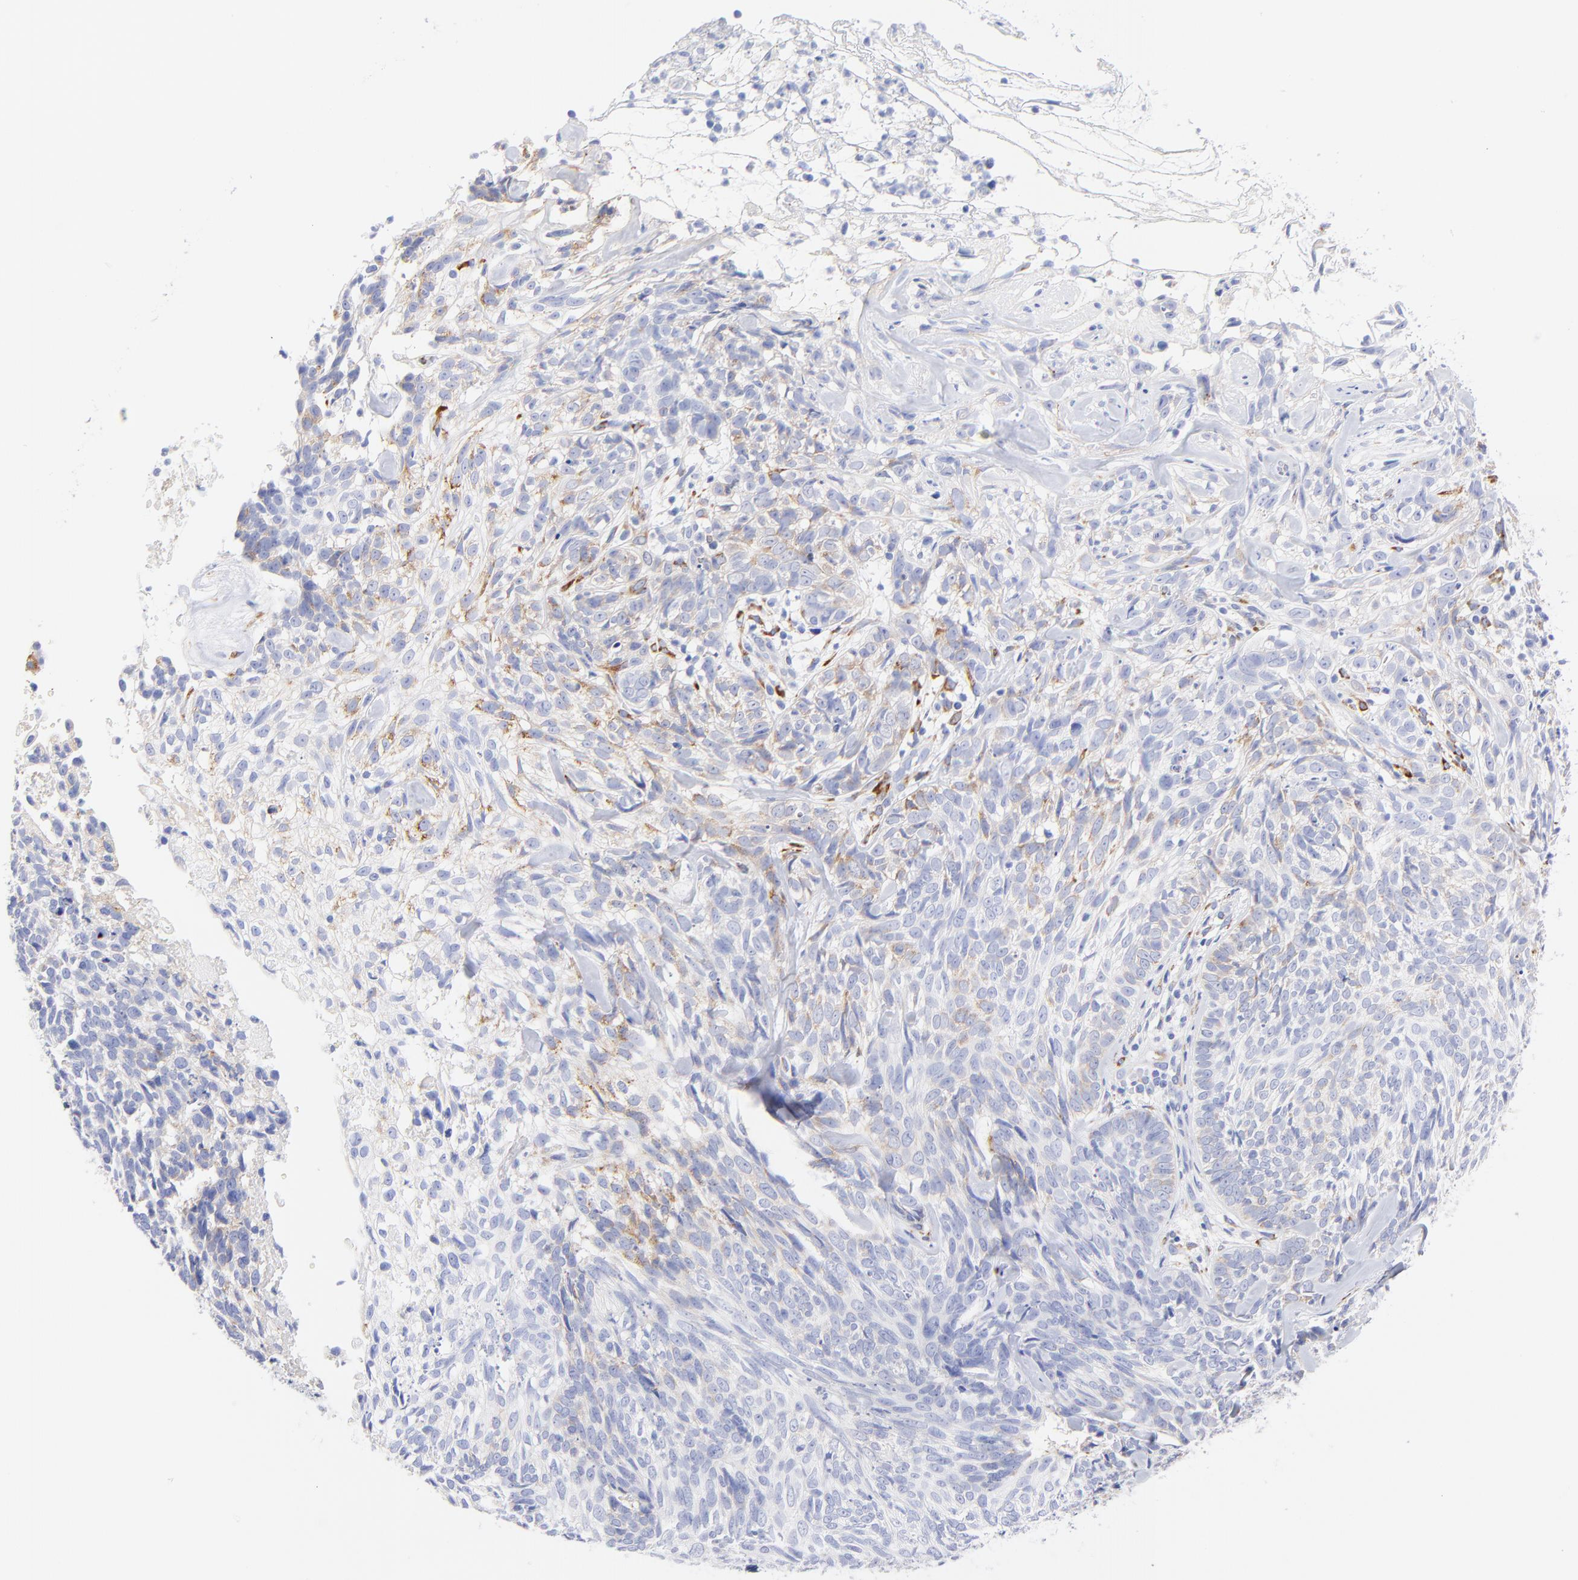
{"staining": {"intensity": "negative", "quantity": "none", "location": "none"}, "tissue": "skin cancer", "cell_type": "Tumor cells", "image_type": "cancer", "snomed": [{"axis": "morphology", "description": "Basal cell carcinoma"}, {"axis": "topography", "description": "Skin"}], "caption": "Basal cell carcinoma (skin) stained for a protein using immunohistochemistry displays no expression tumor cells.", "gene": "C1QTNF6", "patient": {"sex": "male", "age": 72}}